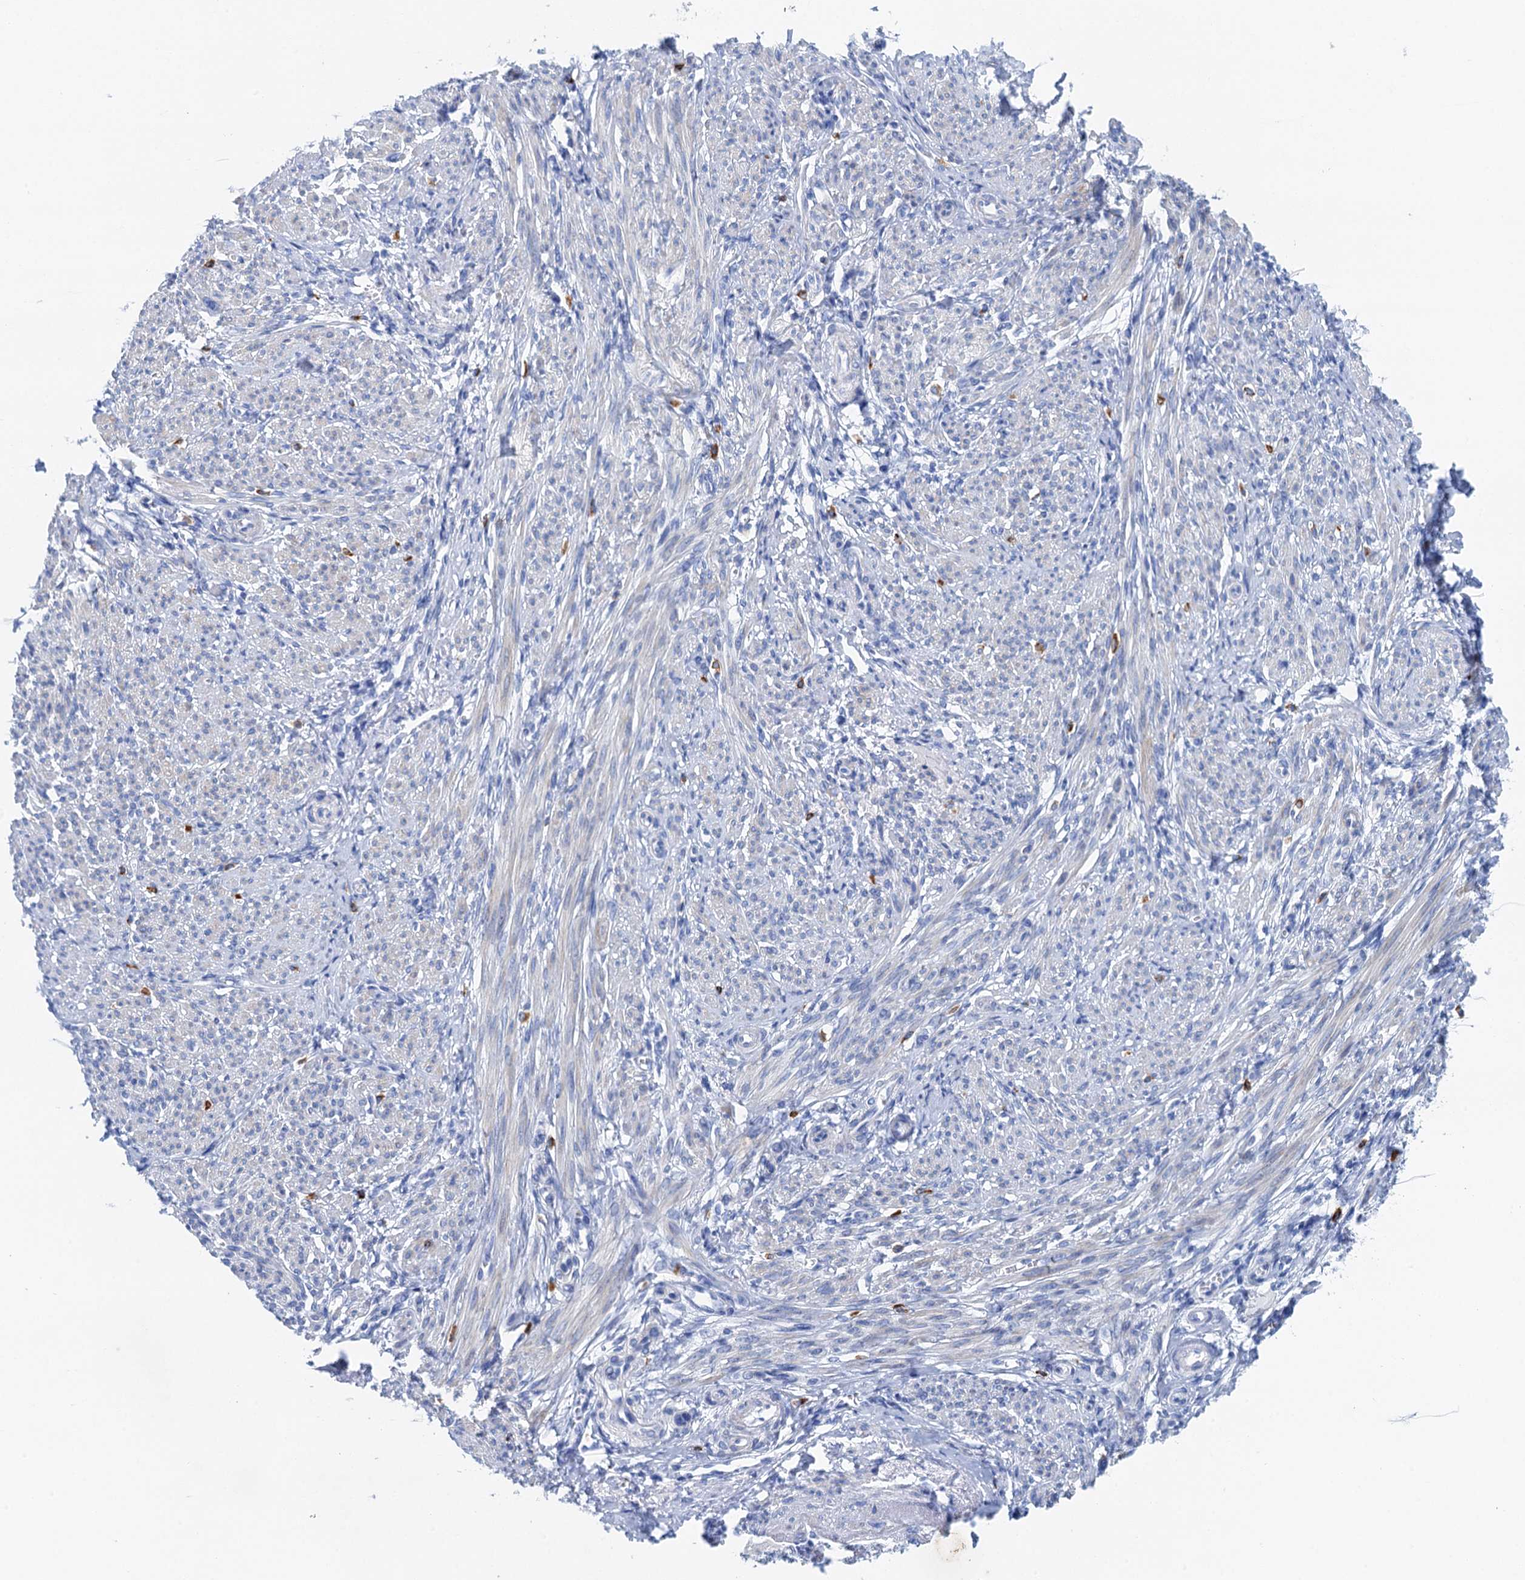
{"staining": {"intensity": "weak", "quantity": "25%-75%", "location": "cytoplasmic/membranous"}, "tissue": "smooth muscle", "cell_type": "Smooth muscle cells", "image_type": "normal", "snomed": [{"axis": "morphology", "description": "Normal tissue, NOS"}, {"axis": "topography", "description": "Smooth muscle"}], "caption": "DAB immunohistochemical staining of unremarkable human smooth muscle displays weak cytoplasmic/membranous protein expression in approximately 25%-75% of smooth muscle cells. The staining was performed using DAB (3,3'-diaminobenzidine) to visualize the protein expression in brown, while the nuclei were stained in blue with hematoxylin (Magnification: 20x).", "gene": "NLRP10", "patient": {"sex": "female", "age": 39}}